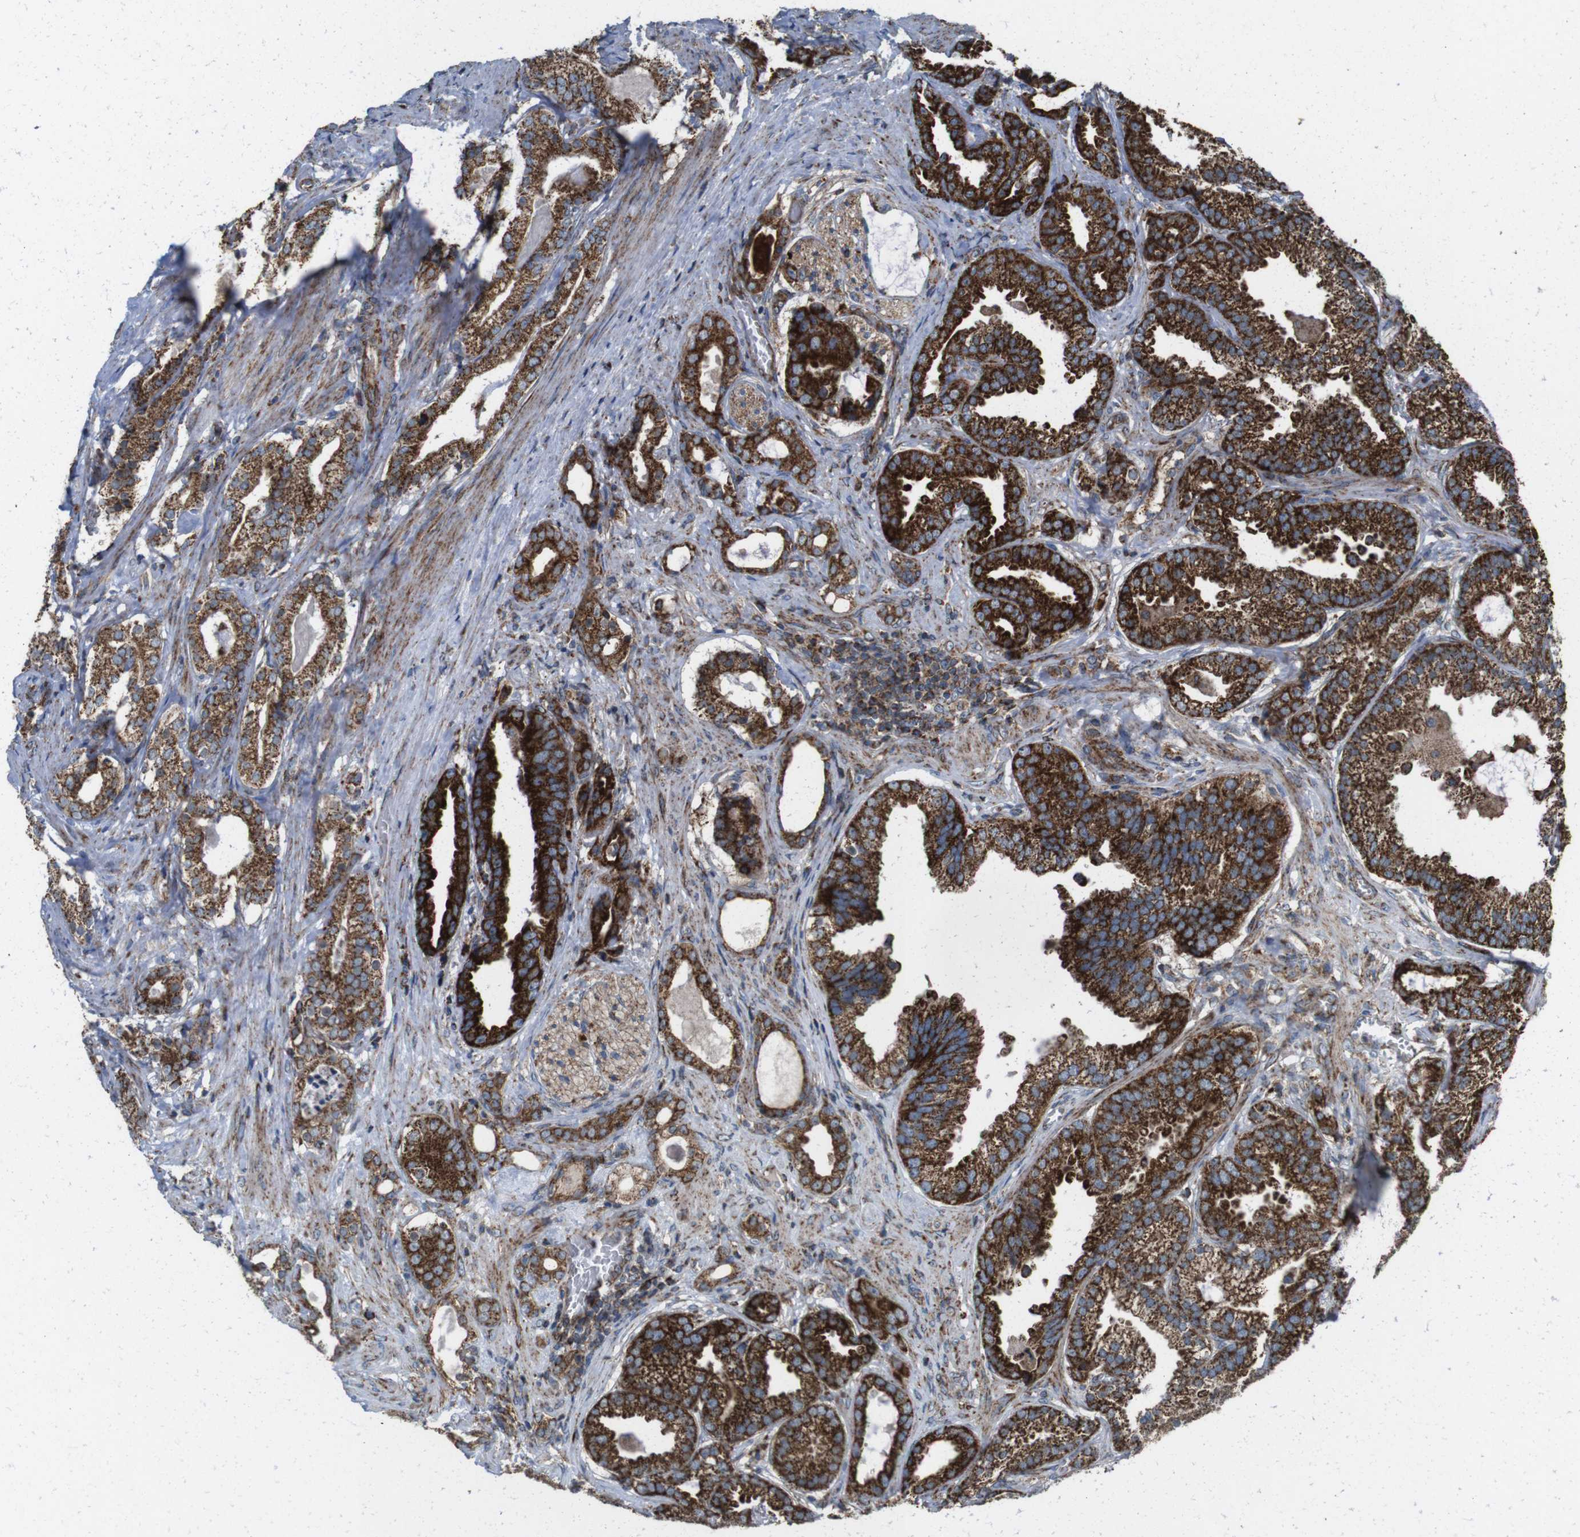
{"staining": {"intensity": "strong", "quantity": ">75%", "location": "cytoplasmic/membranous"}, "tissue": "prostate cancer", "cell_type": "Tumor cells", "image_type": "cancer", "snomed": [{"axis": "morphology", "description": "Adenocarcinoma, Low grade"}, {"axis": "topography", "description": "Prostate"}], "caption": "Human low-grade adenocarcinoma (prostate) stained for a protein (brown) displays strong cytoplasmic/membranous positive staining in about >75% of tumor cells.", "gene": "HK1", "patient": {"sex": "male", "age": 59}}